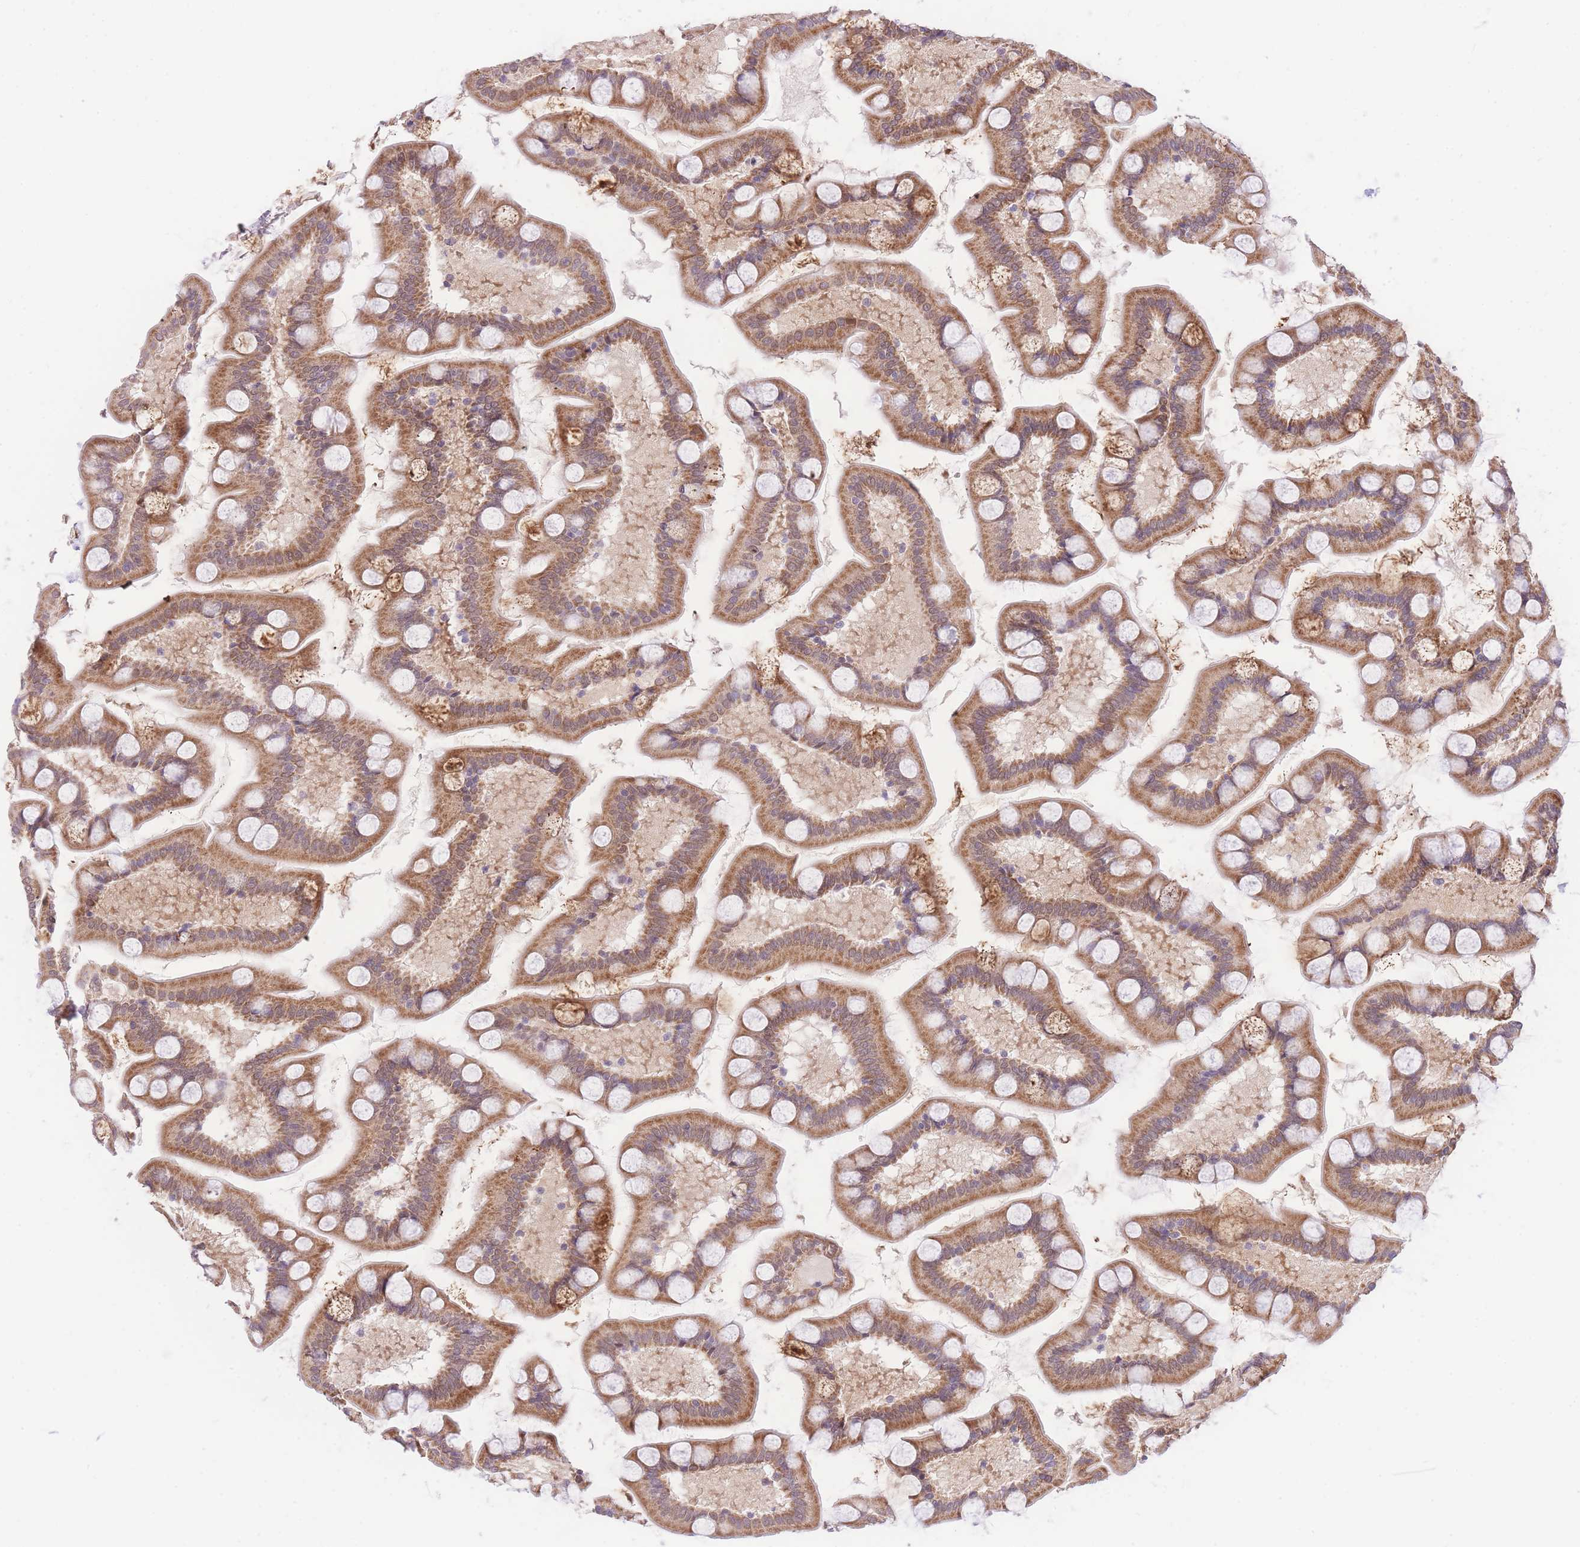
{"staining": {"intensity": "moderate", "quantity": ">75%", "location": "cytoplasmic/membranous,nuclear"}, "tissue": "small intestine", "cell_type": "Glandular cells", "image_type": "normal", "snomed": [{"axis": "morphology", "description": "Normal tissue, NOS"}, {"axis": "topography", "description": "Small intestine"}], "caption": "Protein analysis of benign small intestine displays moderate cytoplasmic/membranous,nuclear expression in about >75% of glandular cells.", "gene": "UBXN7", "patient": {"sex": "male", "age": 41}}